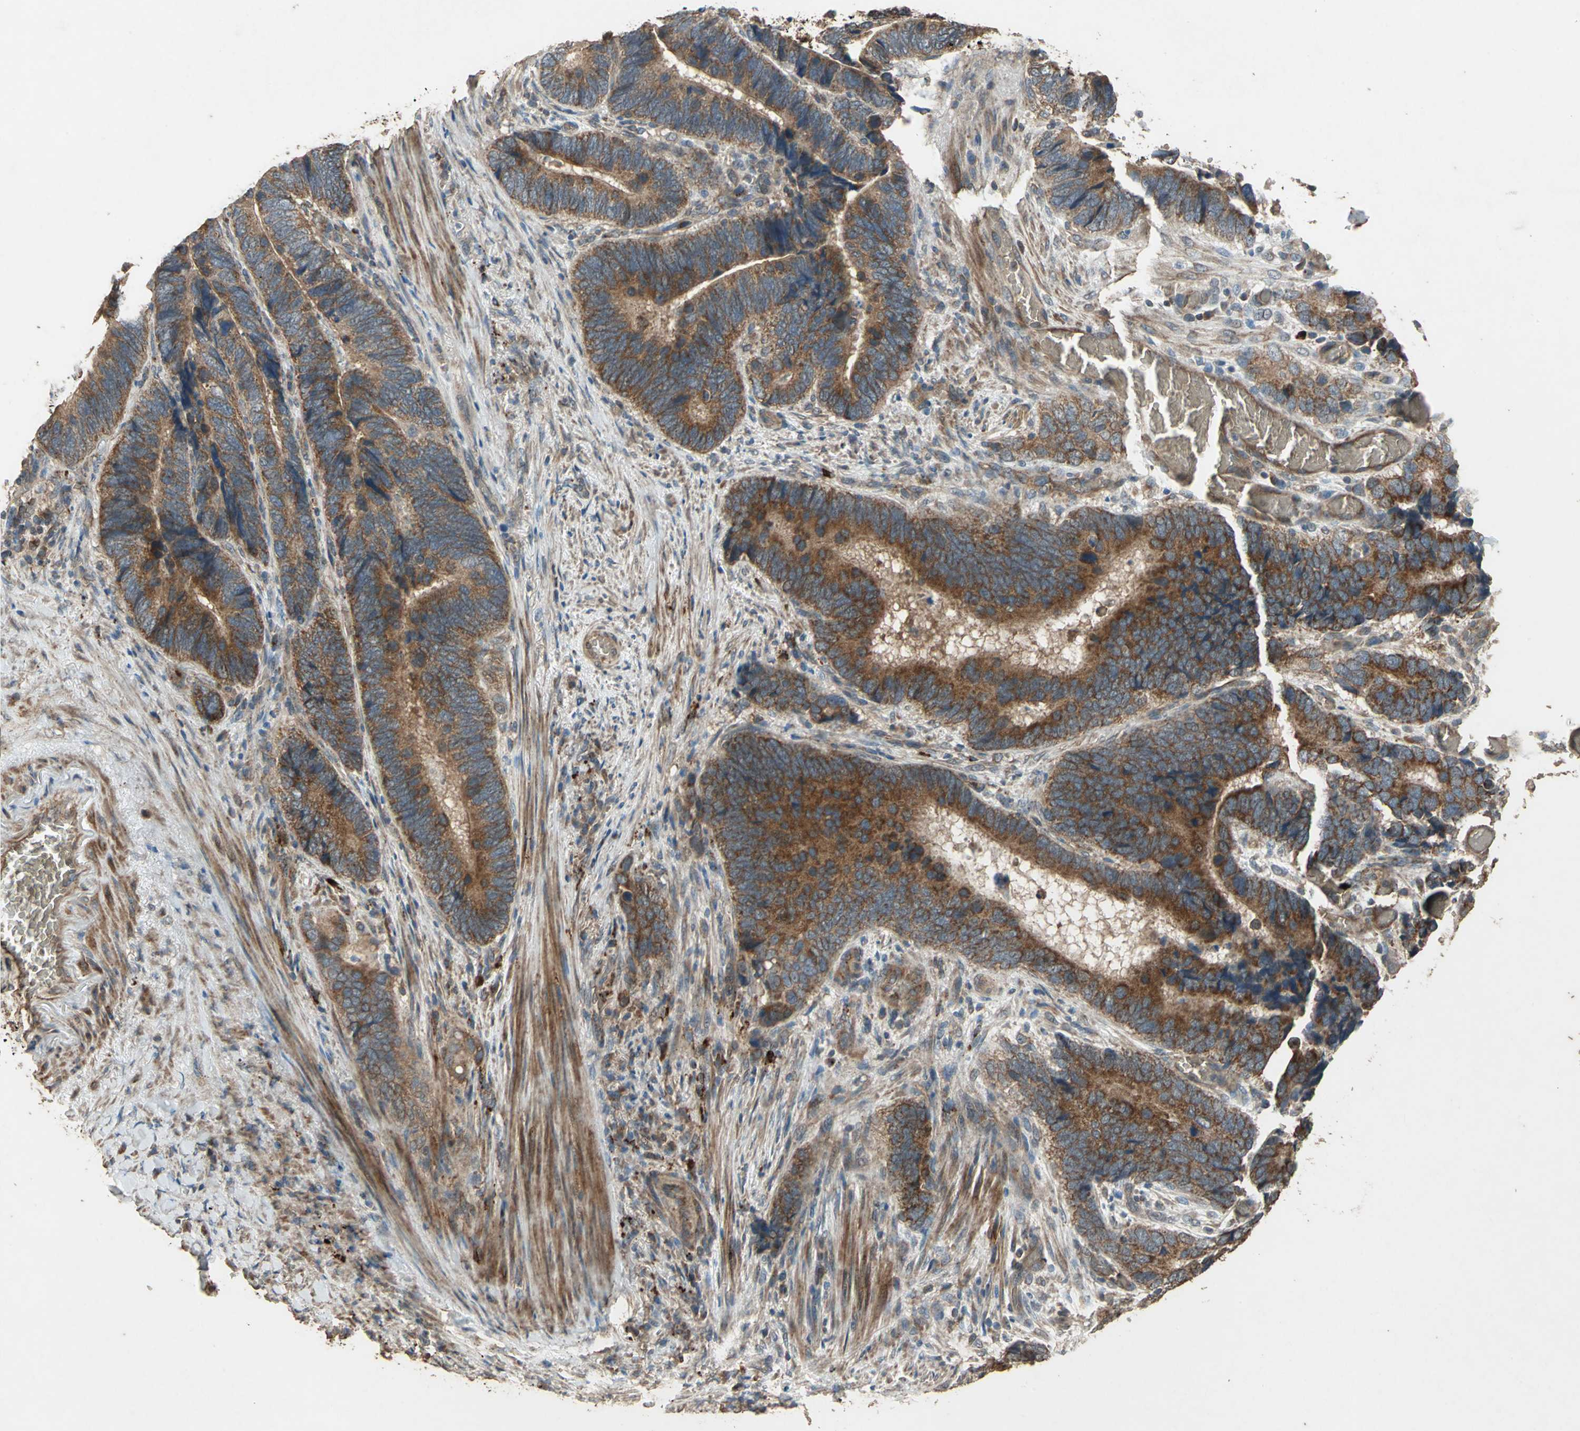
{"staining": {"intensity": "strong", "quantity": ">75%", "location": "cytoplasmic/membranous"}, "tissue": "colorectal cancer", "cell_type": "Tumor cells", "image_type": "cancer", "snomed": [{"axis": "morphology", "description": "Adenocarcinoma, NOS"}, {"axis": "topography", "description": "Colon"}], "caption": "The micrograph displays immunohistochemical staining of colorectal adenocarcinoma. There is strong cytoplasmic/membranous positivity is appreciated in about >75% of tumor cells.", "gene": "POLRMT", "patient": {"sex": "male", "age": 72}}